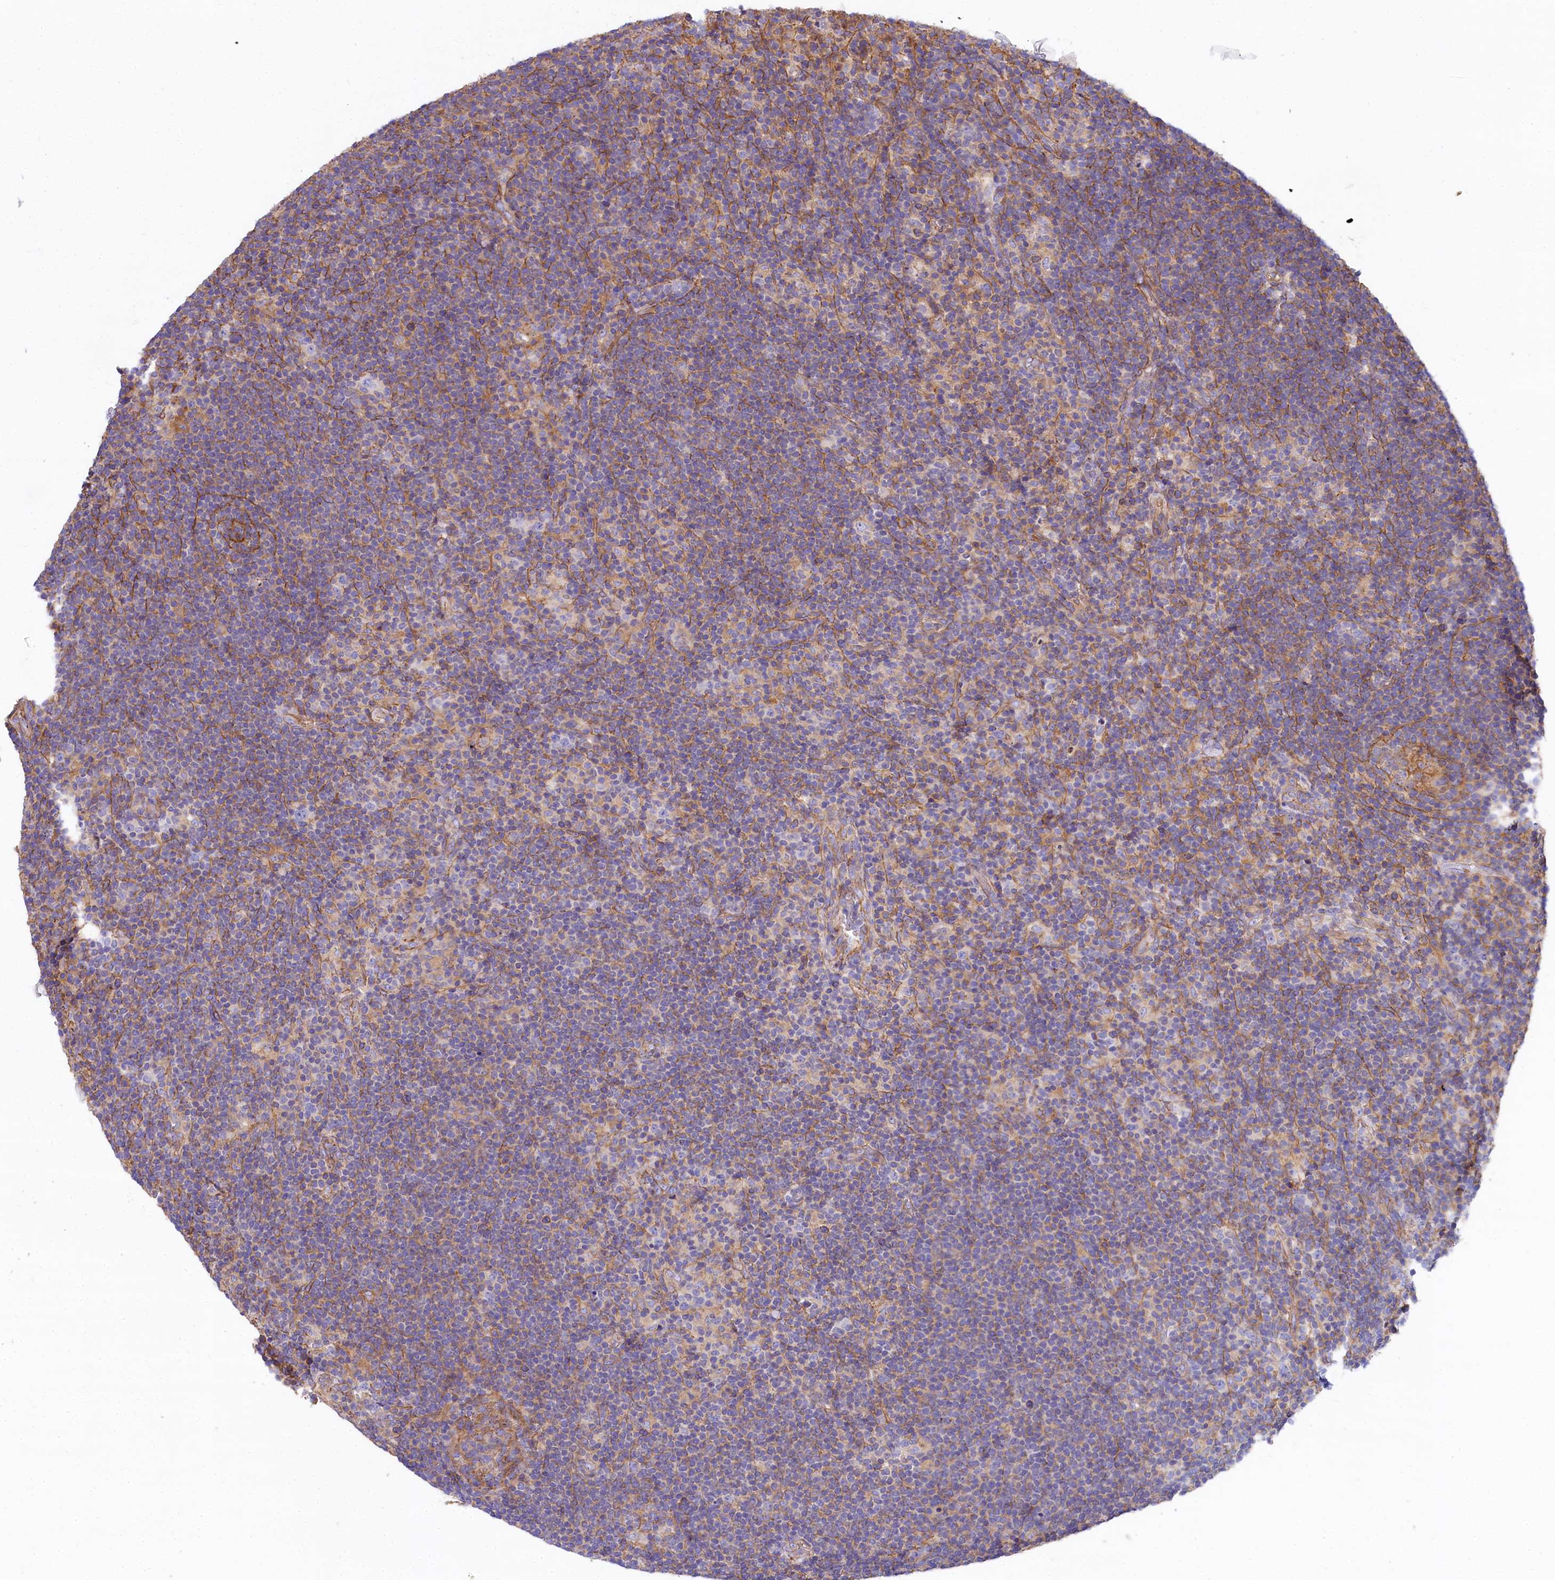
{"staining": {"intensity": "negative", "quantity": "none", "location": "none"}, "tissue": "lymphoma", "cell_type": "Tumor cells", "image_type": "cancer", "snomed": [{"axis": "morphology", "description": "Hodgkin's disease, NOS"}, {"axis": "topography", "description": "Lymph node"}], "caption": "Photomicrograph shows no protein expression in tumor cells of Hodgkin's disease tissue.", "gene": "FCHSD2", "patient": {"sex": "female", "age": 57}}